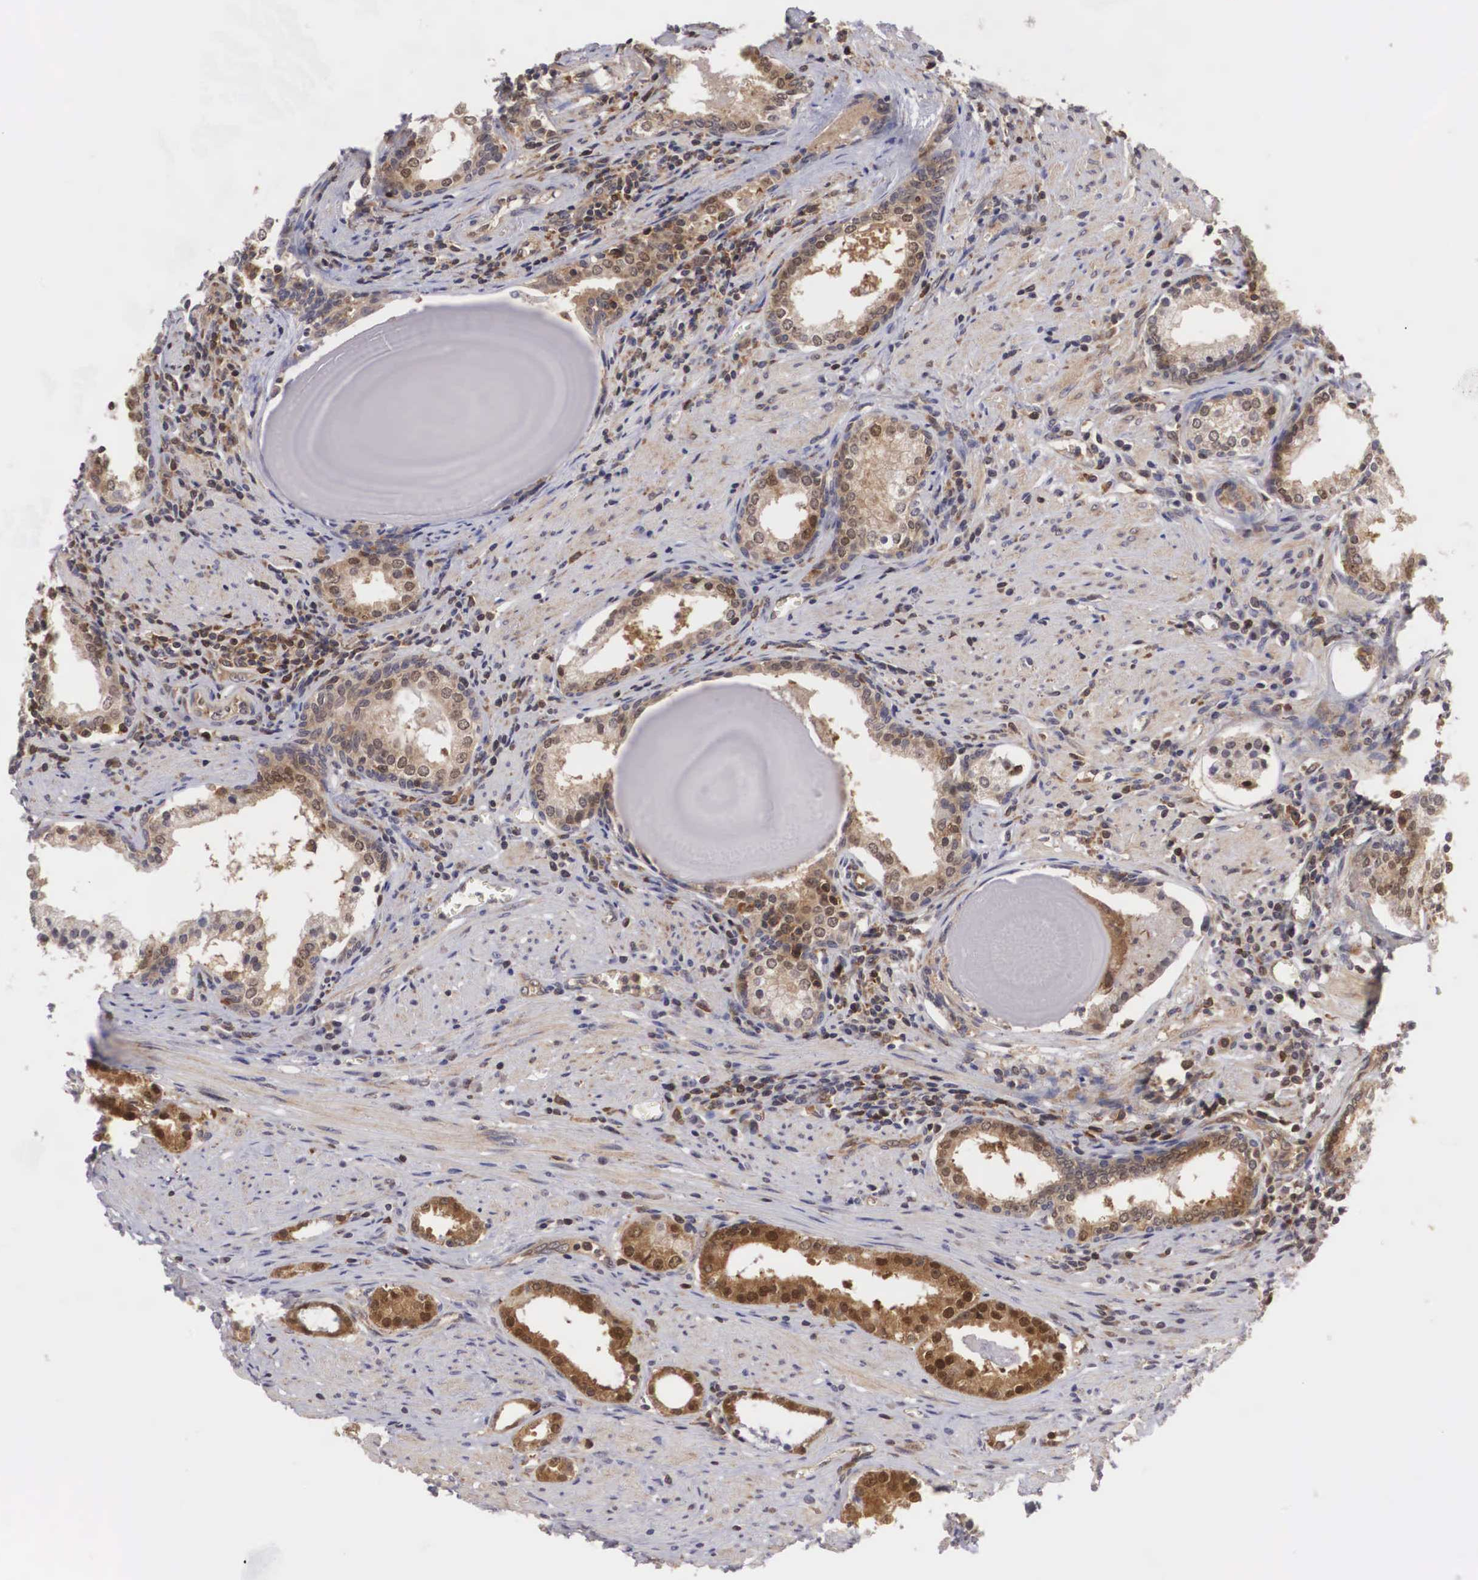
{"staining": {"intensity": "moderate", "quantity": ">75%", "location": "cytoplasmic/membranous,nuclear"}, "tissue": "prostate cancer", "cell_type": "Tumor cells", "image_type": "cancer", "snomed": [{"axis": "morphology", "description": "Adenocarcinoma, Medium grade"}, {"axis": "topography", "description": "Prostate"}], "caption": "Moderate cytoplasmic/membranous and nuclear positivity for a protein is present in about >75% of tumor cells of prostate cancer (adenocarcinoma (medium-grade)) using IHC.", "gene": "ADSL", "patient": {"sex": "male", "age": 73}}